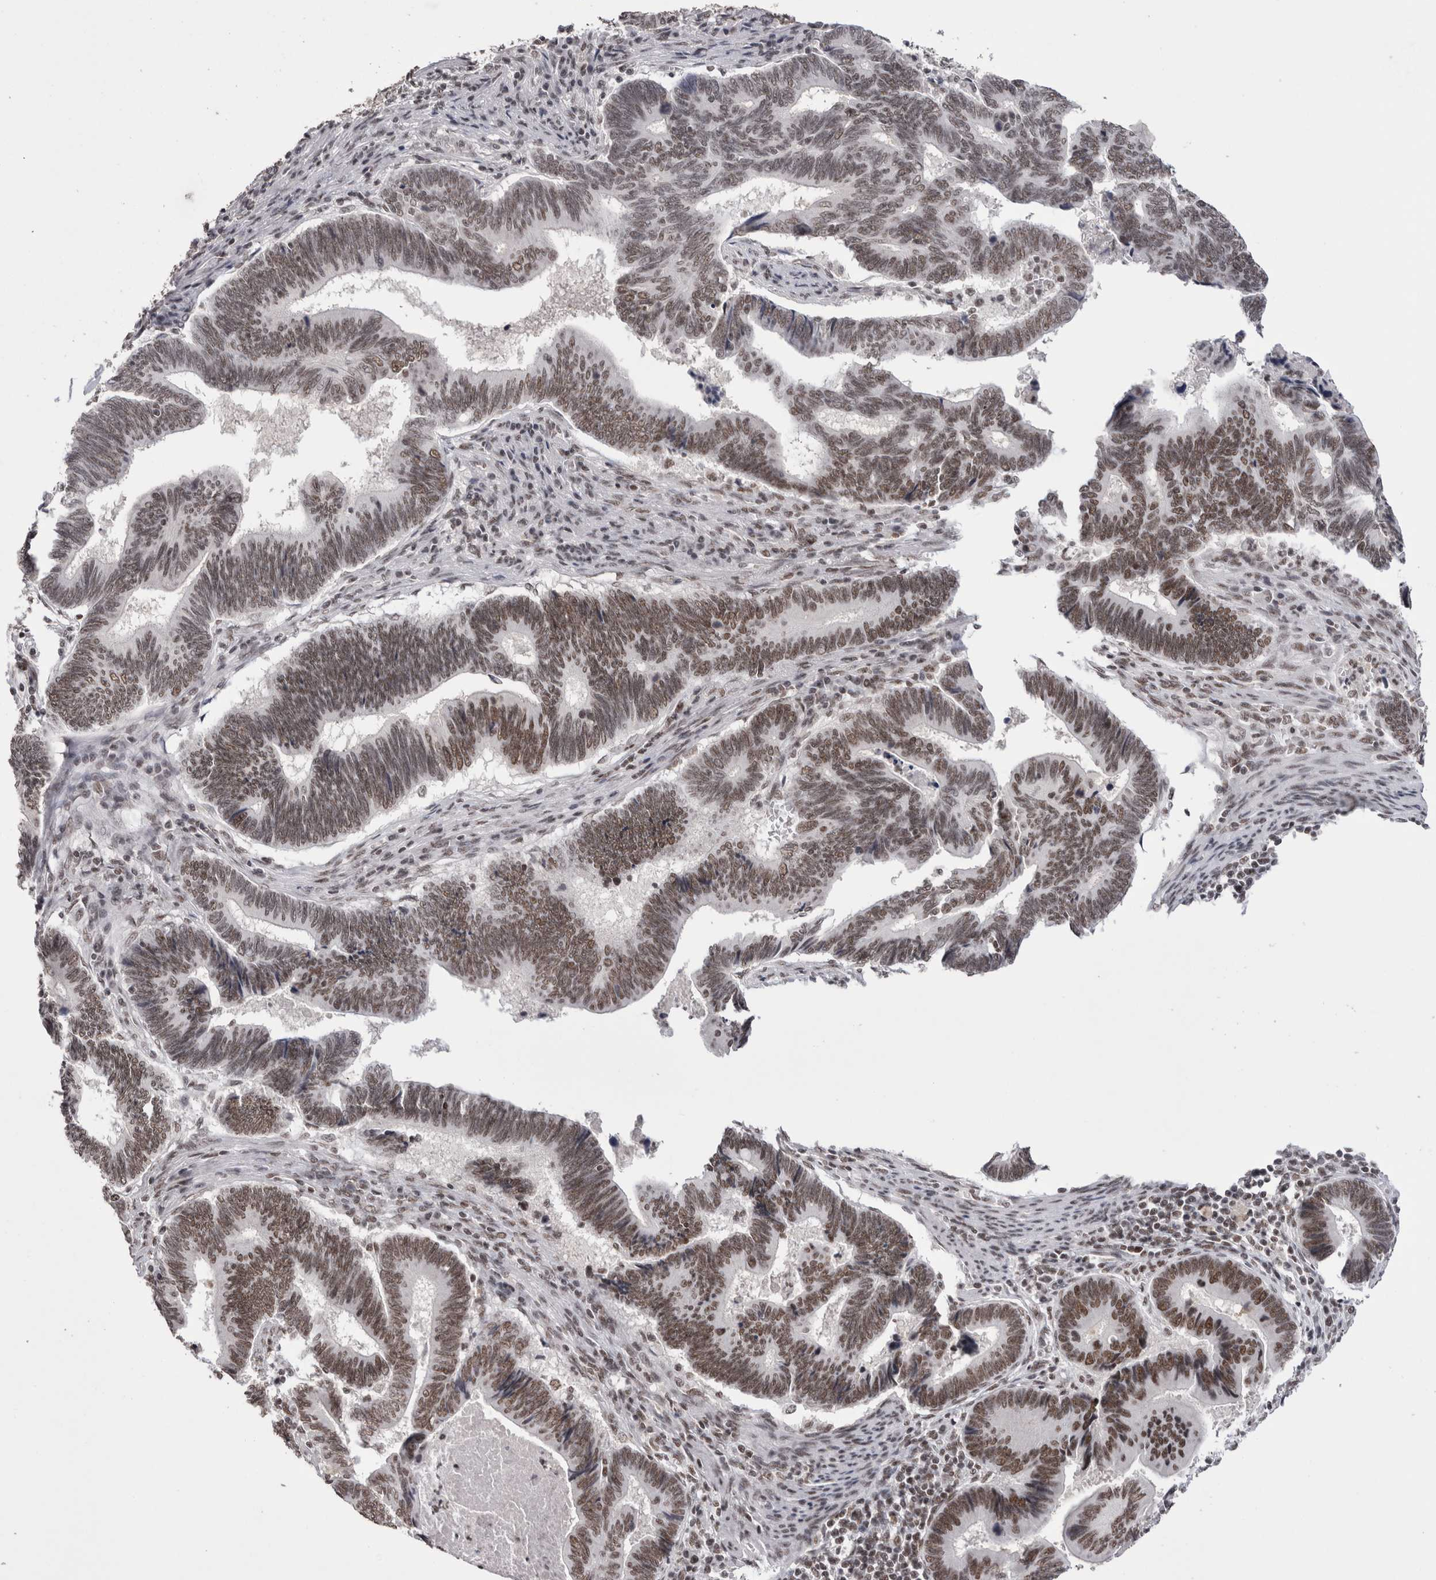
{"staining": {"intensity": "moderate", "quantity": ">75%", "location": "nuclear"}, "tissue": "pancreatic cancer", "cell_type": "Tumor cells", "image_type": "cancer", "snomed": [{"axis": "morphology", "description": "Adenocarcinoma, NOS"}, {"axis": "topography", "description": "Pancreas"}], "caption": "Pancreatic cancer stained with a brown dye exhibits moderate nuclear positive positivity in approximately >75% of tumor cells.", "gene": "SMC1A", "patient": {"sex": "female", "age": 70}}